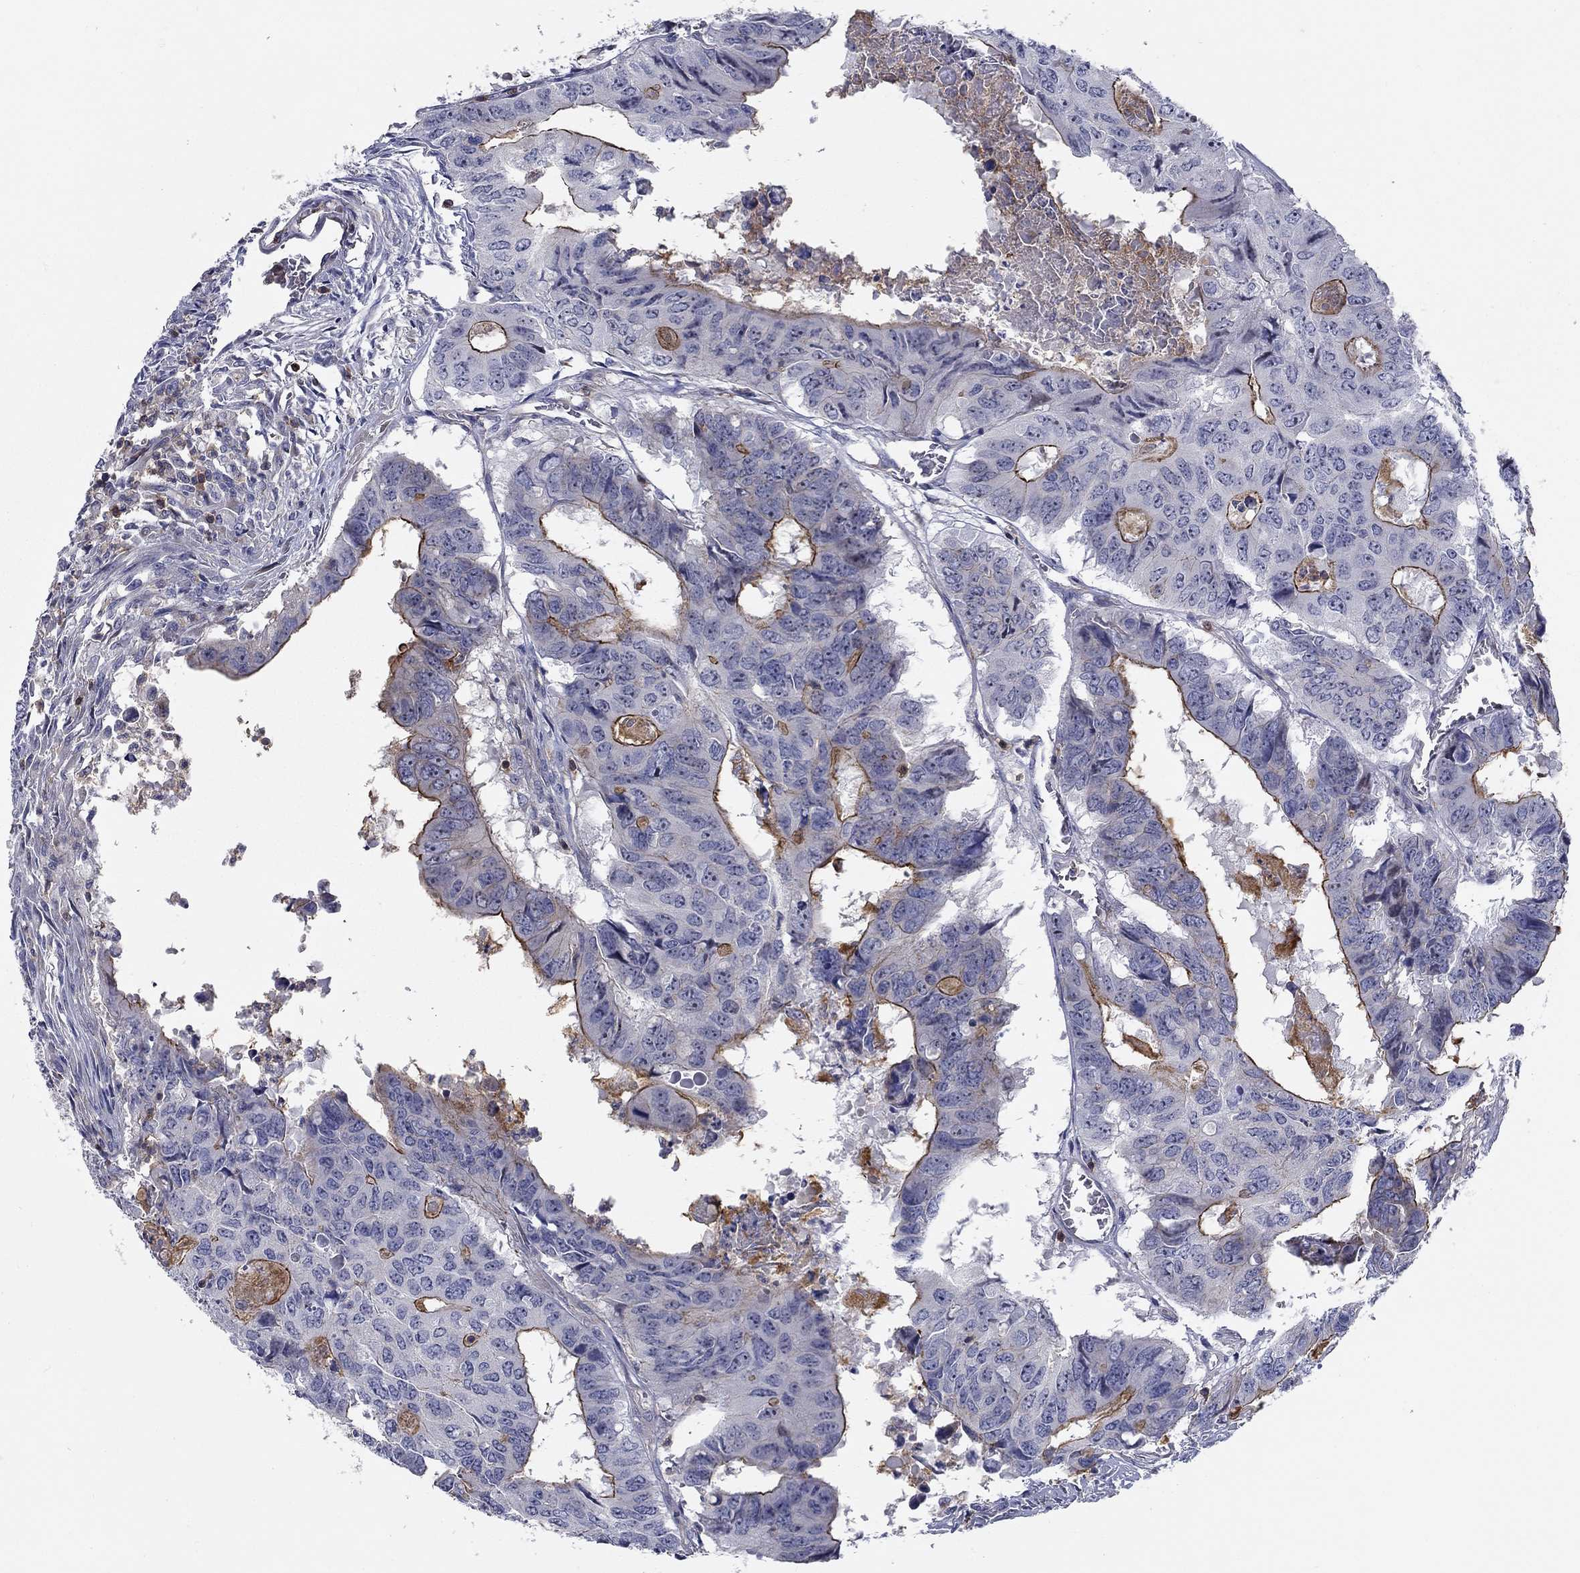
{"staining": {"intensity": "strong", "quantity": "<25%", "location": "cytoplasmic/membranous"}, "tissue": "colorectal cancer", "cell_type": "Tumor cells", "image_type": "cancer", "snomed": [{"axis": "morphology", "description": "Adenocarcinoma, NOS"}, {"axis": "topography", "description": "Colon"}], "caption": "A histopathology image showing strong cytoplasmic/membranous positivity in approximately <25% of tumor cells in colorectal cancer, as visualized by brown immunohistochemical staining.", "gene": "SIT1", "patient": {"sex": "male", "age": 79}}